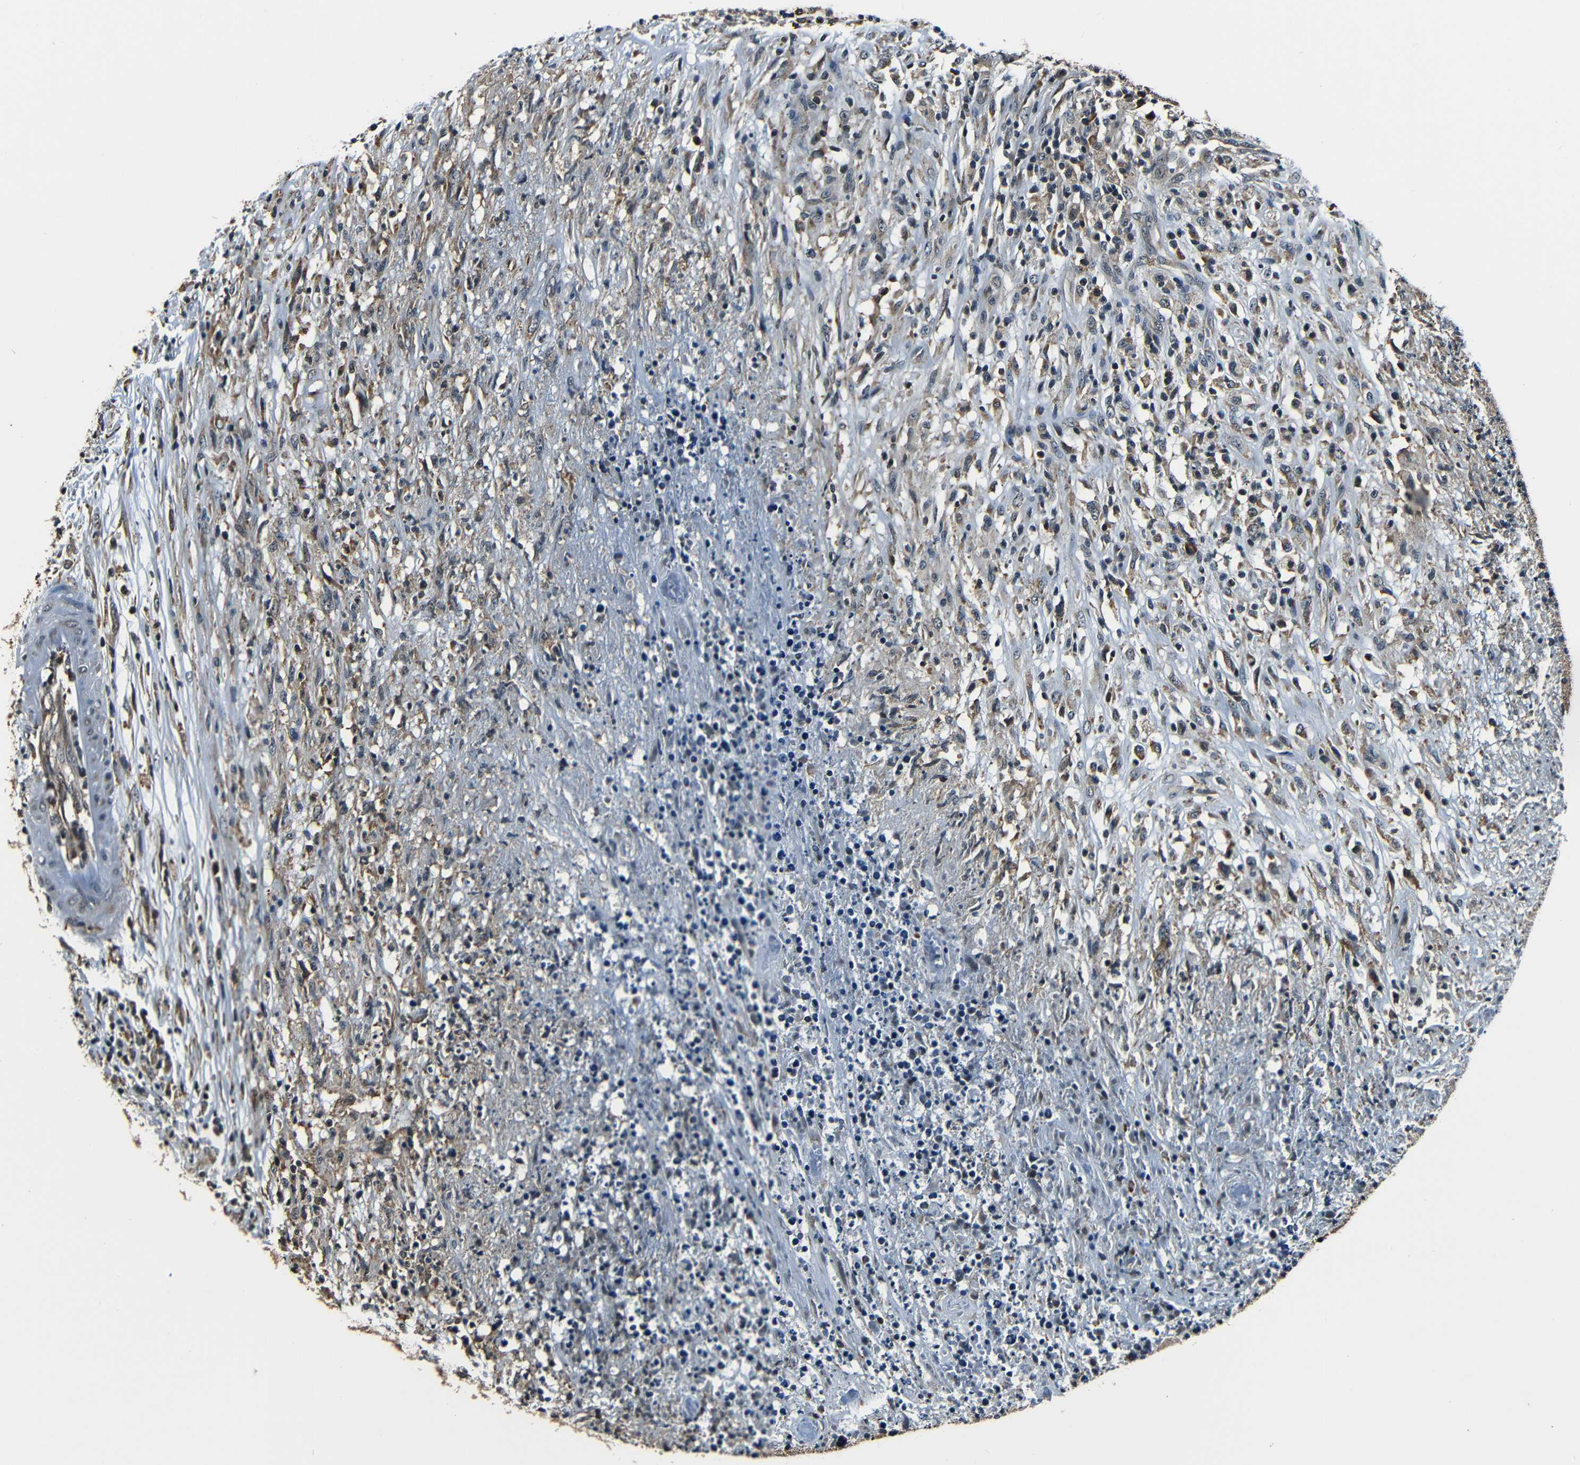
{"staining": {"intensity": "weak", "quantity": "25%-75%", "location": "cytoplasmic/membranous,nuclear"}, "tissue": "lymphoma", "cell_type": "Tumor cells", "image_type": "cancer", "snomed": [{"axis": "morphology", "description": "Malignant lymphoma, non-Hodgkin's type, High grade"}, {"axis": "topography", "description": "Lymph node"}], "caption": "Protein analysis of lymphoma tissue demonstrates weak cytoplasmic/membranous and nuclear staining in about 25%-75% of tumor cells. (Brightfield microscopy of DAB IHC at high magnification).", "gene": "NCBP3", "patient": {"sex": "female", "age": 84}}